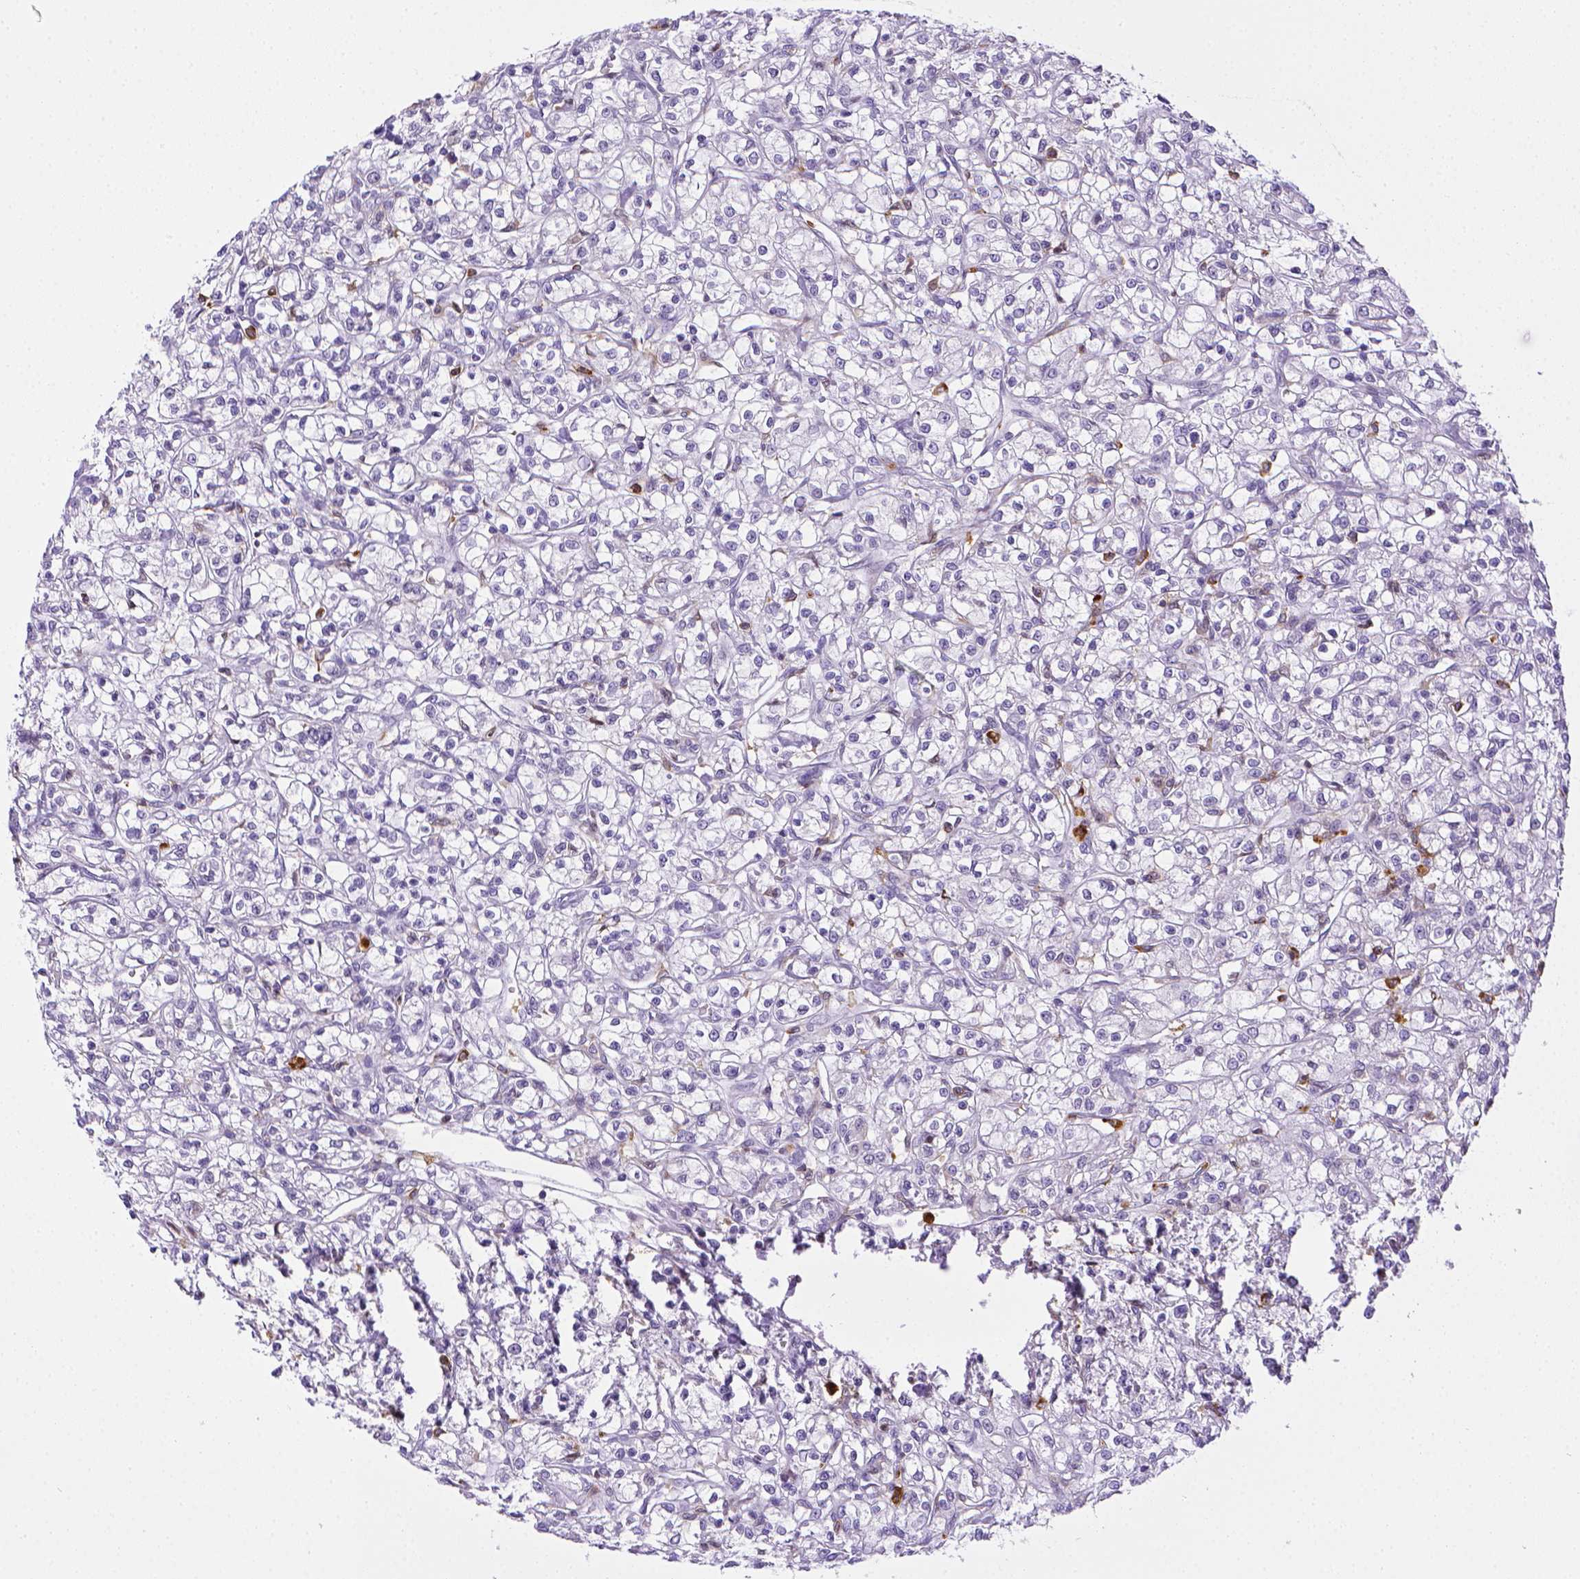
{"staining": {"intensity": "negative", "quantity": "none", "location": "none"}, "tissue": "renal cancer", "cell_type": "Tumor cells", "image_type": "cancer", "snomed": [{"axis": "morphology", "description": "Adenocarcinoma, NOS"}, {"axis": "topography", "description": "Kidney"}], "caption": "Immunohistochemistry of renal cancer exhibits no expression in tumor cells.", "gene": "ITGAM", "patient": {"sex": "female", "age": 59}}